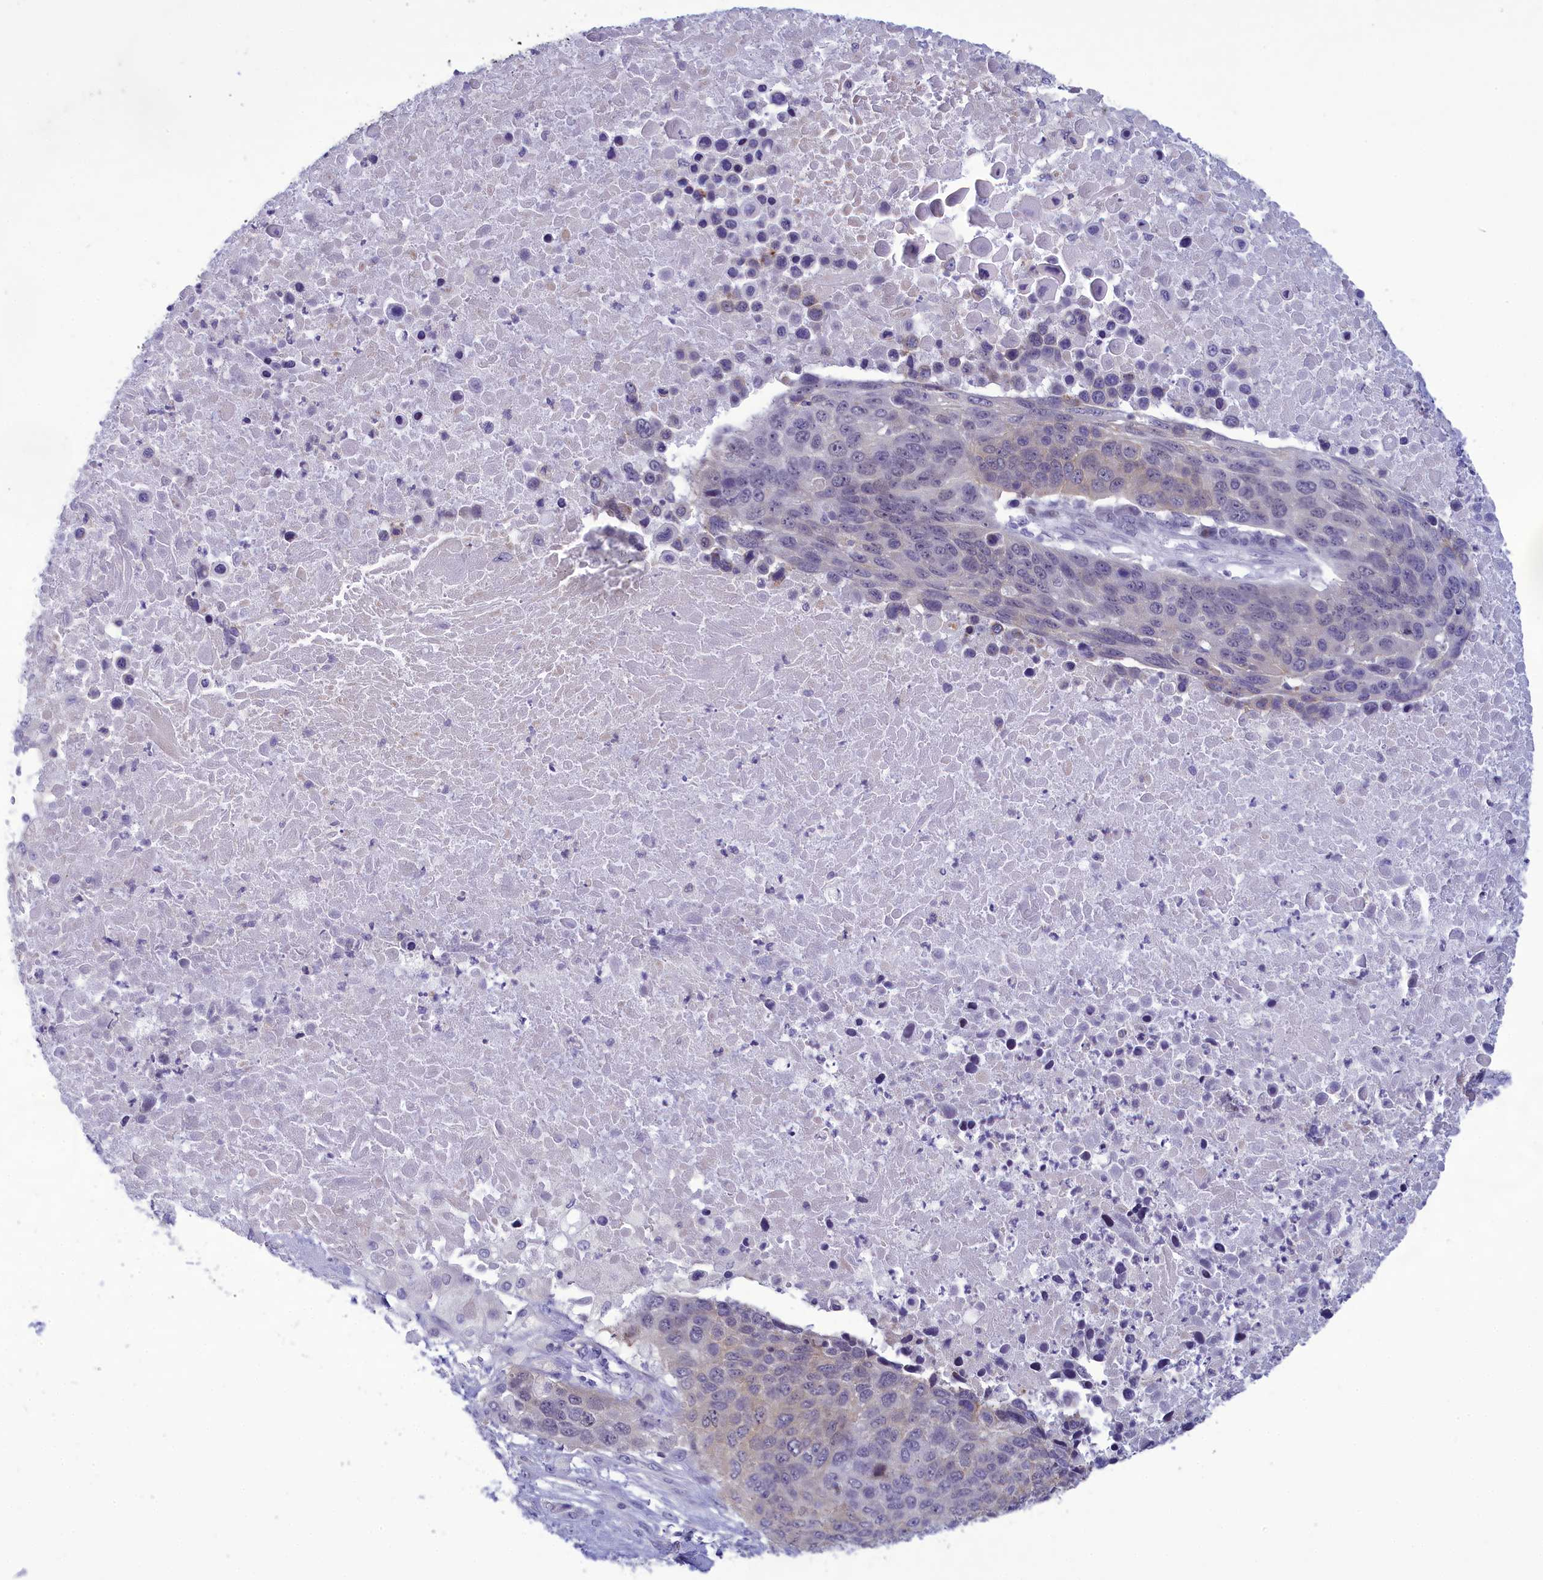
{"staining": {"intensity": "weak", "quantity": "<25%", "location": "cytoplasmic/membranous"}, "tissue": "lung cancer", "cell_type": "Tumor cells", "image_type": "cancer", "snomed": [{"axis": "morphology", "description": "Normal tissue, NOS"}, {"axis": "morphology", "description": "Squamous cell carcinoma, NOS"}, {"axis": "topography", "description": "Lymph node"}, {"axis": "topography", "description": "Lung"}], "caption": "Lung squamous cell carcinoma was stained to show a protein in brown. There is no significant staining in tumor cells.", "gene": "CORO2A", "patient": {"sex": "male", "age": 66}}